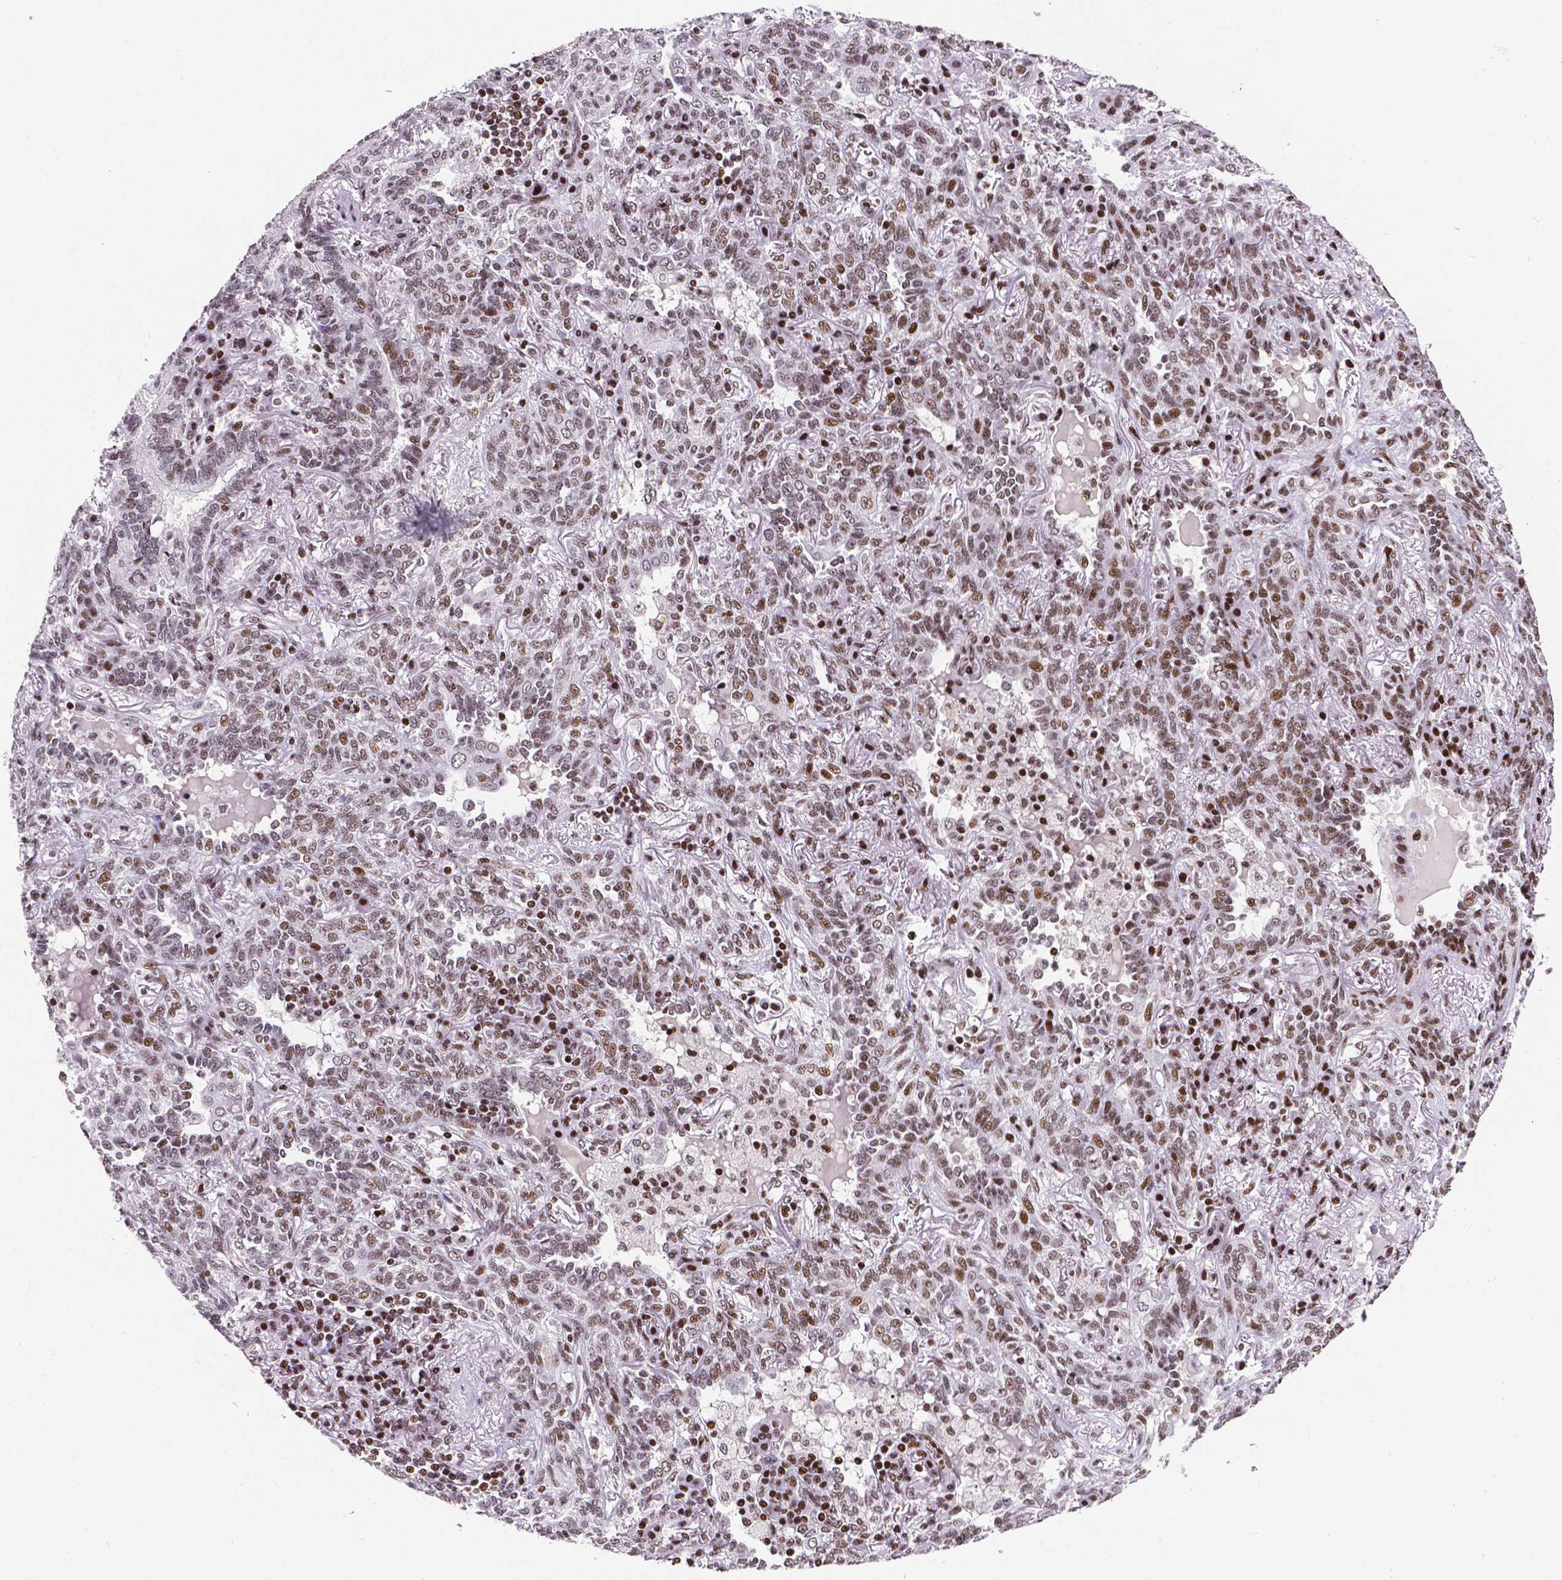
{"staining": {"intensity": "moderate", "quantity": ">75%", "location": "nuclear"}, "tissue": "lung cancer", "cell_type": "Tumor cells", "image_type": "cancer", "snomed": [{"axis": "morphology", "description": "Squamous cell carcinoma, NOS"}, {"axis": "topography", "description": "Lung"}], "caption": "Tumor cells show medium levels of moderate nuclear staining in about >75% of cells in human lung cancer.", "gene": "CTCF", "patient": {"sex": "female", "age": 70}}